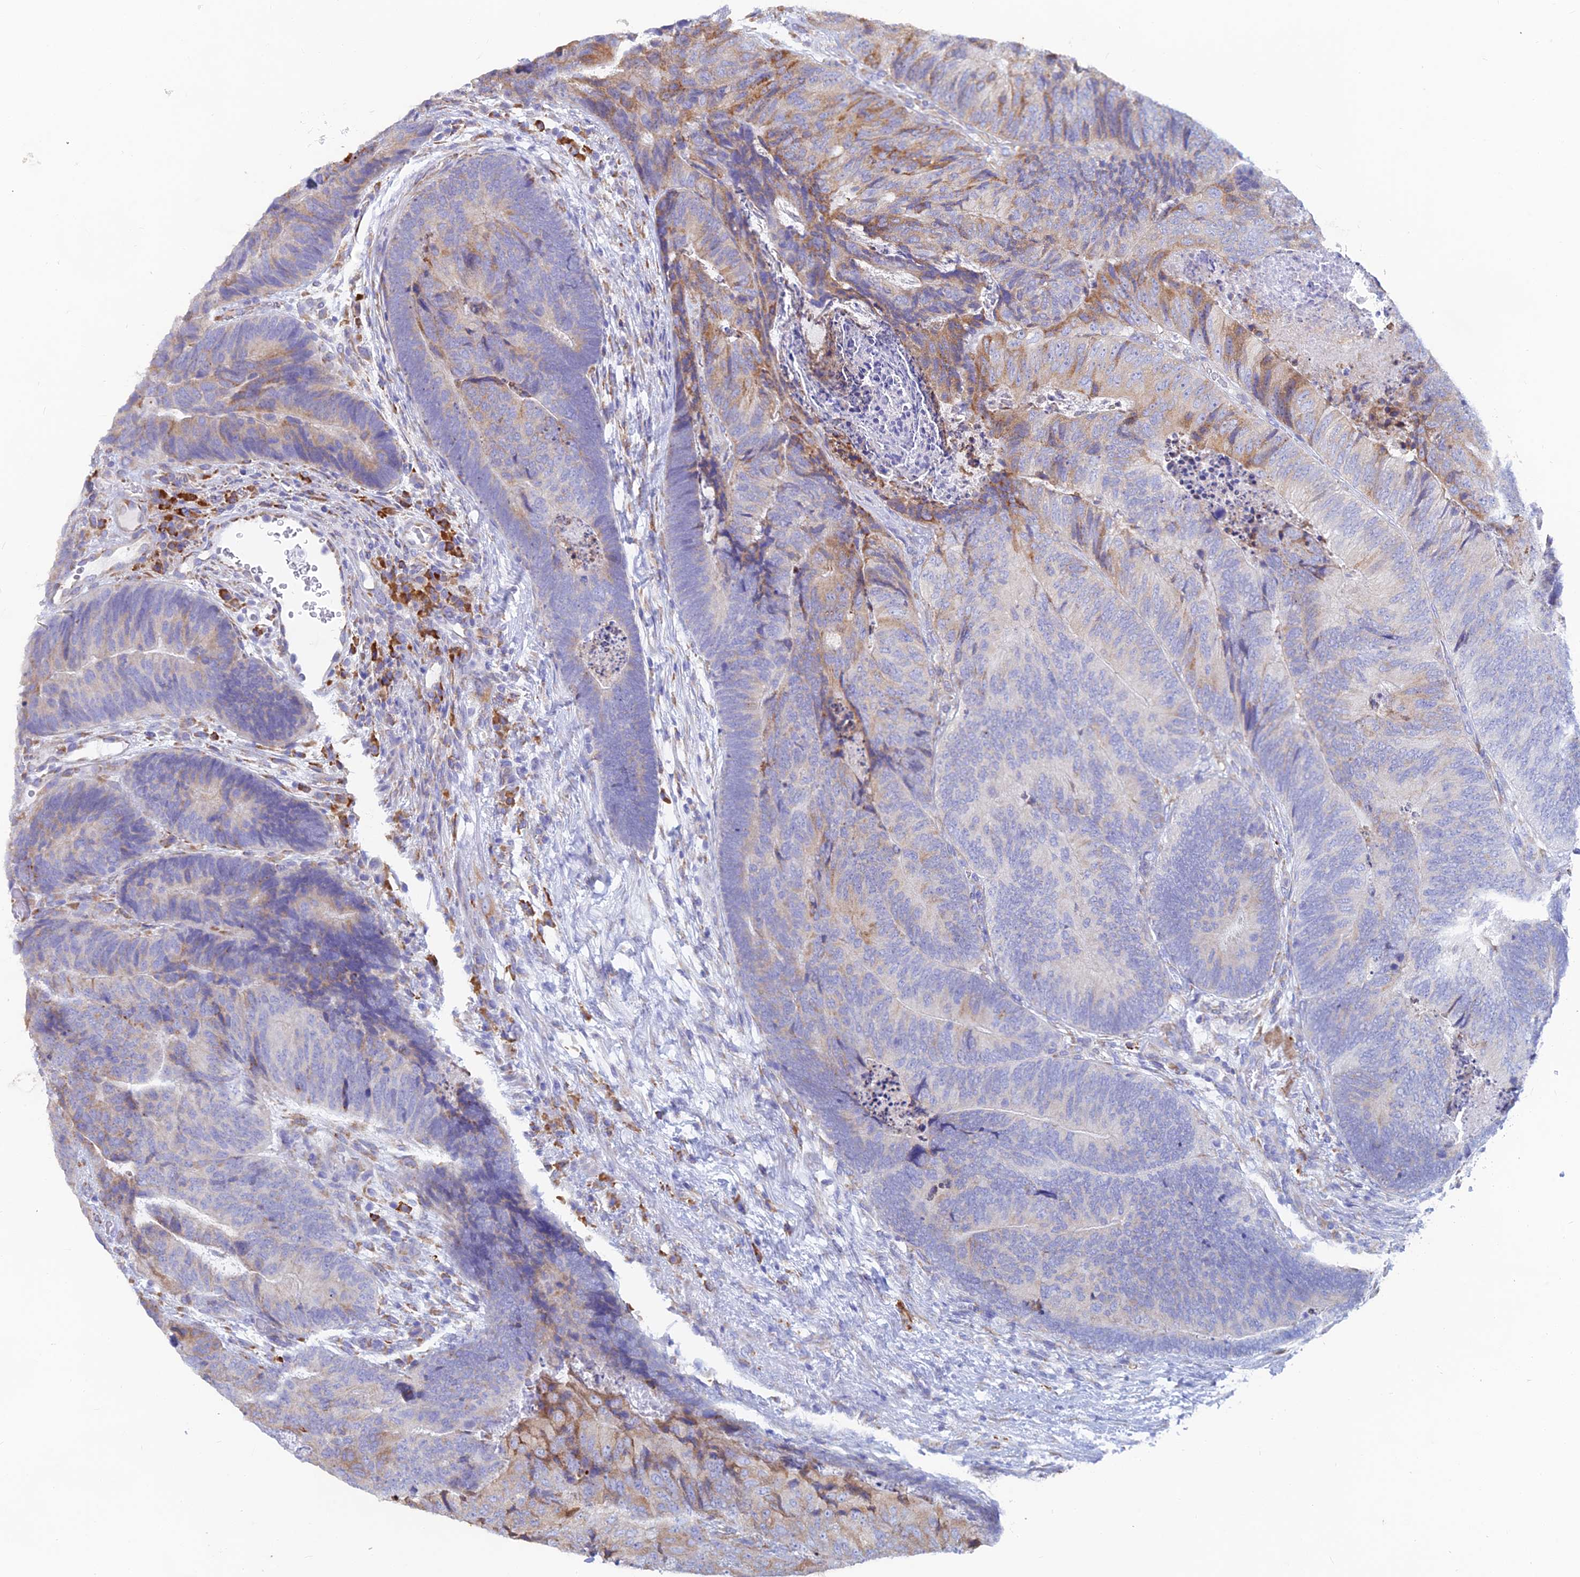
{"staining": {"intensity": "moderate", "quantity": "<25%", "location": "cytoplasmic/membranous"}, "tissue": "colorectal cancer", "cell_type": "Tumor cells", "image_type": "cancer", "snomed": [{"axis": "morphology", "description": "Adenocarcinoma, NOS"}, {"axis": "topography", "description": "Colon"}], "caption": "Colorectal cancer stained with DAB (3,3'-diaminobenzidine) IHC exhibits low levels of moderate cytoplasmic/membranous staining in about <25% of tumor cells. (Stains: DAB (3,3'-diaminobenzidine) in brown, nuclei in blue, Microscopy: brightfield microscopy at high magnification).", "gene": "WDR35", "patient": {"sex": "female", "age": 67}}